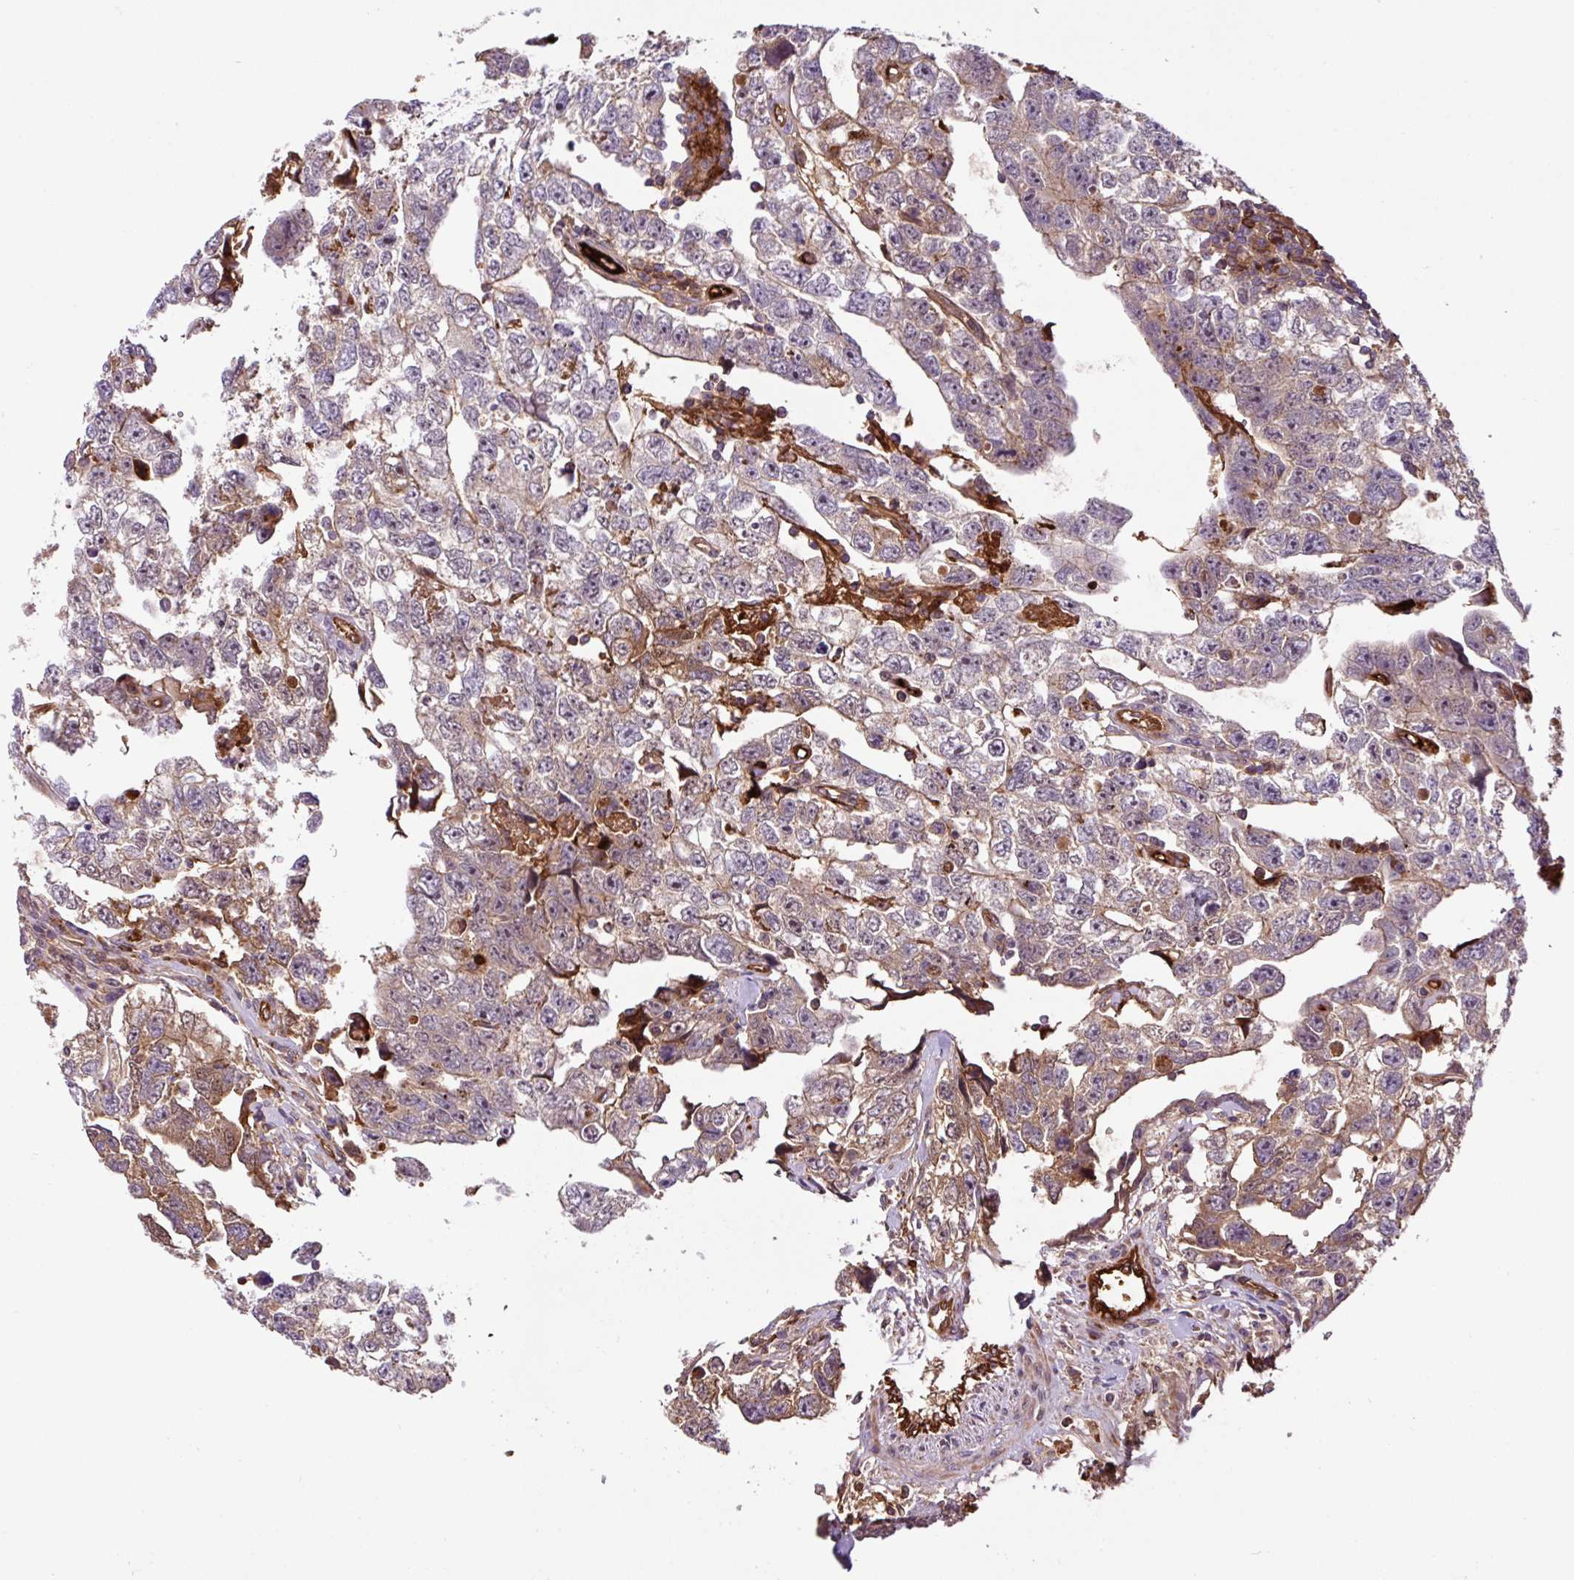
{"staining": {"intensity": "moderate", "quantity": "<25%", "location": "cytoplasmic/membranous"}, "tissue": "testis cancer", "cell_type": "Tumor cells", "image_type": "cancer", "snomed": [{"axis": "morphology", "description": "Carcinoma, Embryonal, NOS"}, {"axis": "topography", "description": "Testis"}], "caption": "Testis cancer stained with a brown dye displays moderate cytoplasmic/membranous positive positivity in about <25% of tumor cells.", "gene": "ZNF266", "patient": {"sex": "male", "age": 22}}